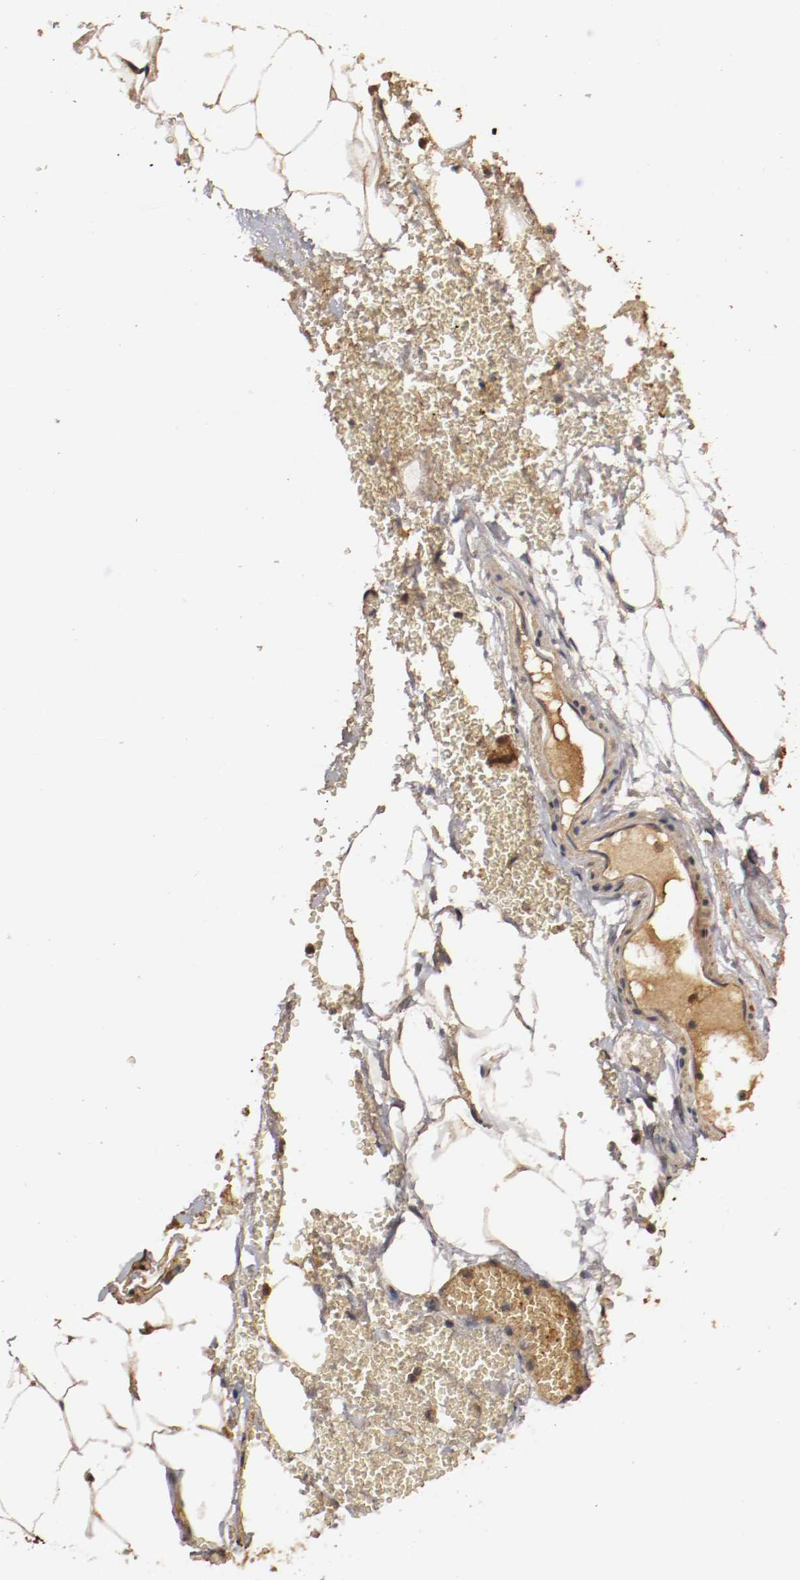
{"staining": {"intensity": "strong", "quantity": ">75%", "location": "cytoplasmic/membranous,nuclear"}, "tissue": "adrenal gland", "cell_type": "Glandular cells", "image_type": "normal", "snomed": [{"axis": "morphology", "description": "Normal tissue, NOS"}, {"axis": "topography", "description": "Adrenal gland"}], "caption": "High-magnification brightfield microscopy of benign adrenal gland stained with DAB (brown) and counterstained with hematoxylin (blue). glandular cells exhibit strong cytoplasmic/membranous,nuclear expression is appreciated in approximately>75% of cells. (IHC, brightfield microscopy, high magnification).", "gene": "TNFRSF1B", "patient": {"sex": "female", "age": 71}}